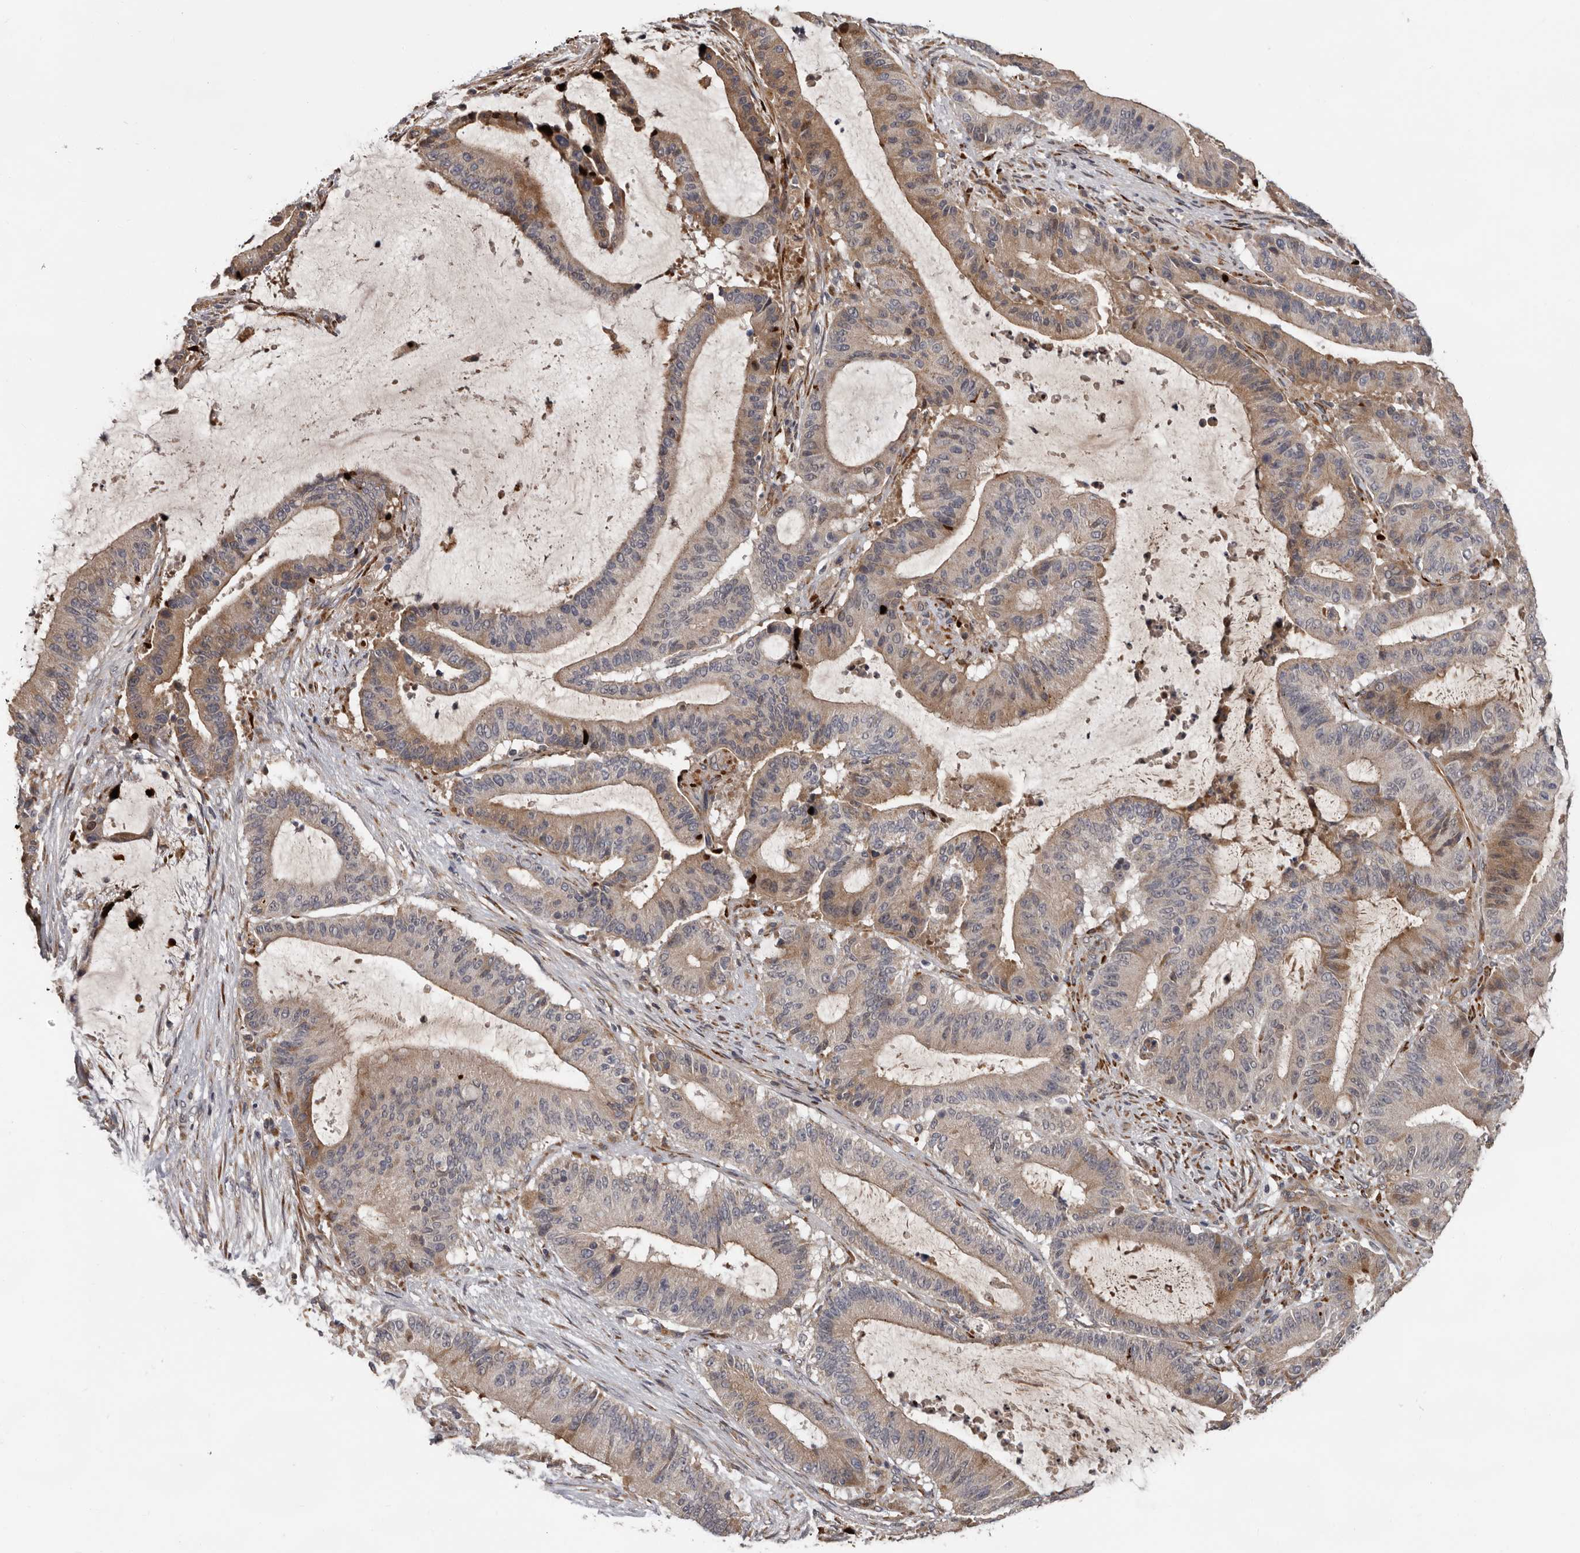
{"staining": {"intensity": "moderate", "quantity": ">75%", "location": "cytoplasmic/membranous"}, "tissue": "liver cancer", "cell_type": "Tumor cells", "image_type": "cancer", "snomed": [{"axis": "morphology", "description": "Normal tissue, NOS"}, {"axis": "morphology", "description": "Cholangiocarcinoma"}, {"axis": "topography", "description": "Liver"}, {"axis": "topography", "description": "Peripheral nerve tissue"}], "caption": "A high-resolution histopathology image shows immunohistochemistry (IHC) staining of cholangiocarcinoma (liver), which demonstrates moderate cytoplasmic/membranous expression in approximately >75% of tumor cells. The protein is stained brown, and the nuclei are stained in blue (DAB (3,3'-diaminobenzidine) IHC with brightfield microscopy, high magnification).", "gene": "MTF1", "patient": {"sex": "female", "age": 73}}